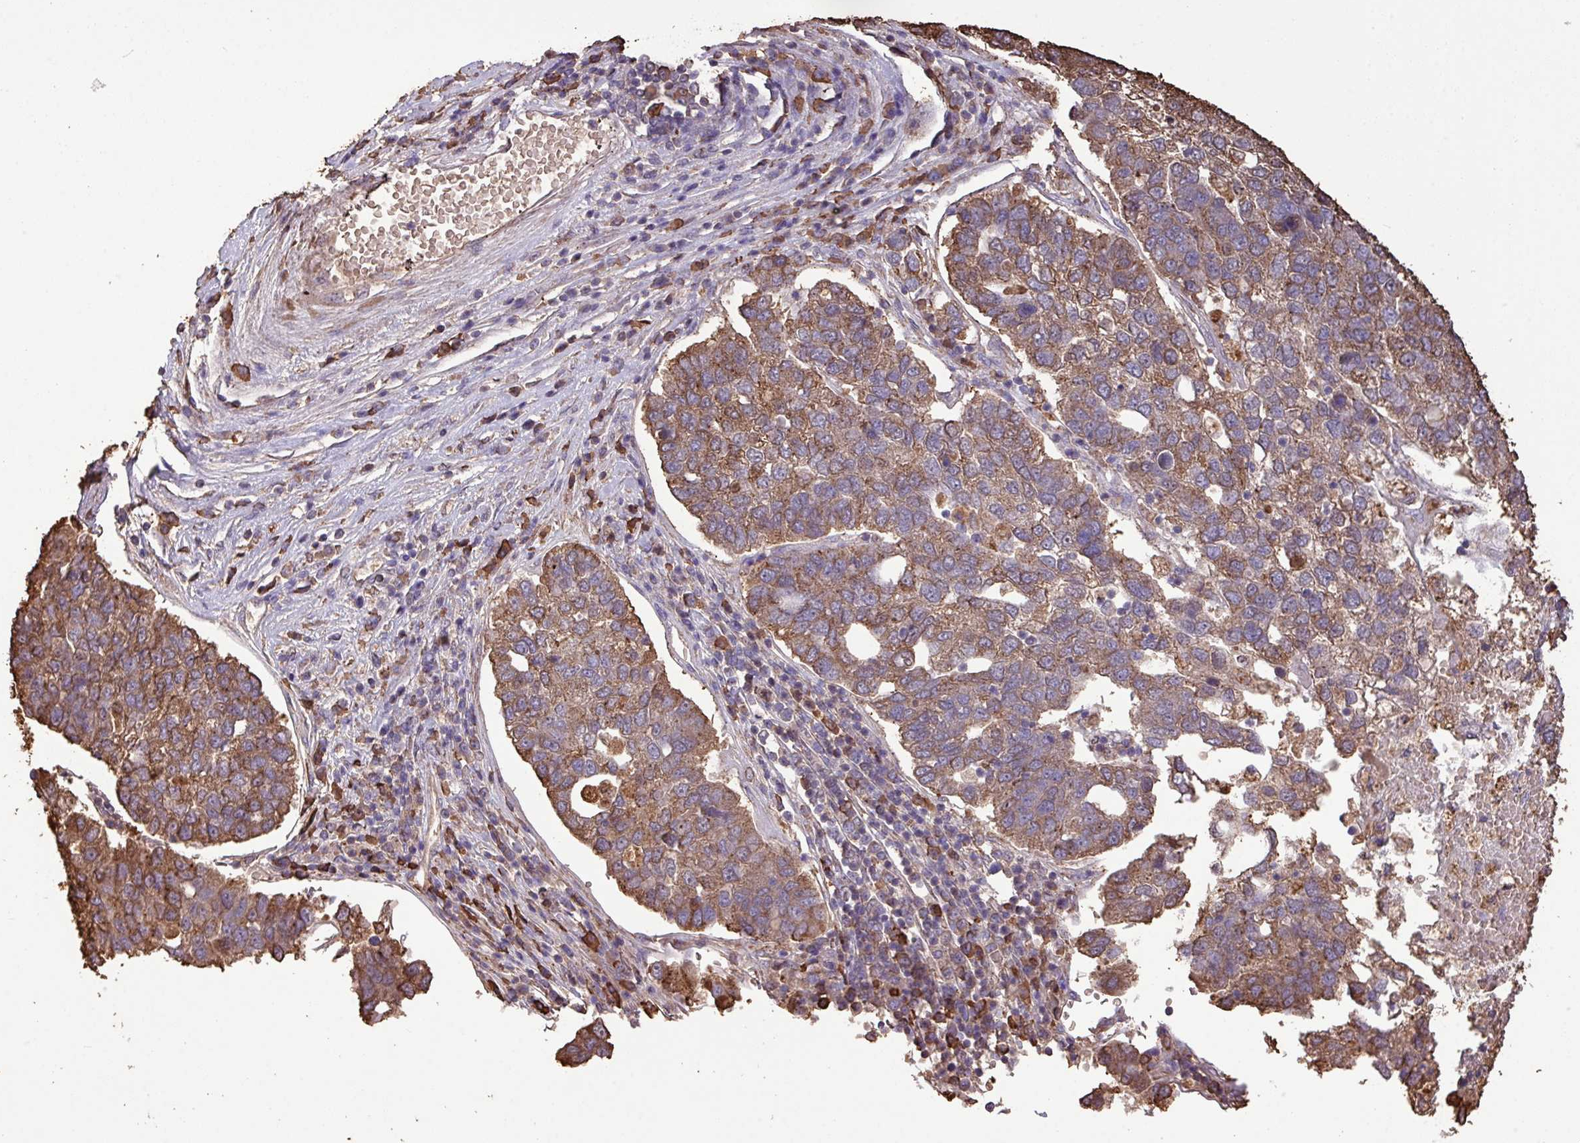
{"staining": {"intensity": "moderate", "quantity": ">75%", "location": "cytoplasmic/membranous"}, "tissue": "pancreatic cancer", "cell_type": "Tumor cells", "image_type": "cancer", "snomed": [{"axis": "morphology", "description": "Adenocarcinoma, NOS"}, {"axis": "topography", "description": "Pancreas"}], "caption": "A brown stain highlights moderate cytoplasmic/membranous expression of a protein in human pancreatic adenocarcinoma tumor cells.", "gene": "CAMK2B", "patient": {"sex": "female", "age": 61}}